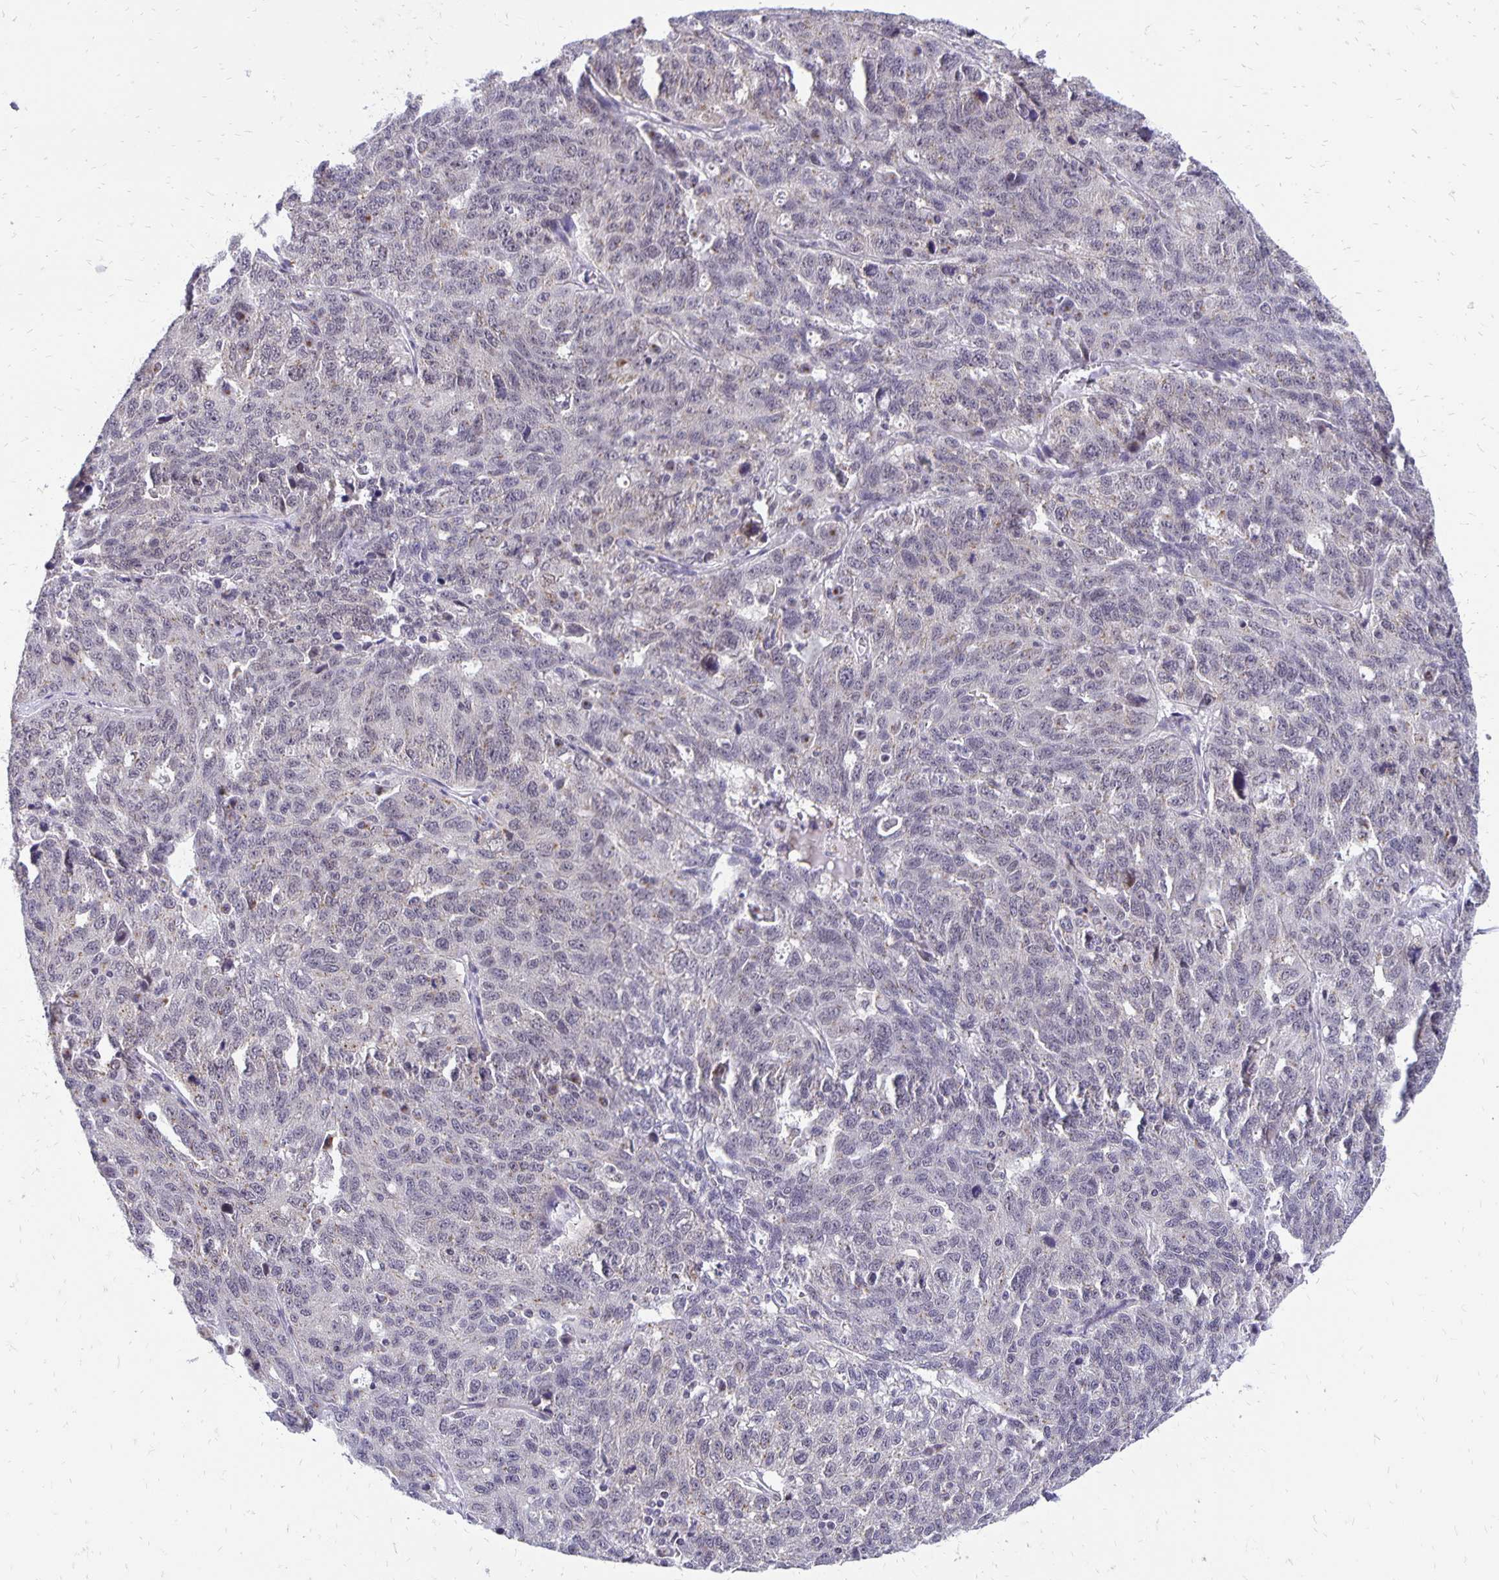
{"staining": {"intensity": "negative", "quantity": "none", "location": "none"}, "tissue": "ovarian cancer", "cell_type": "Tumor cells", "image_type": "cancer", "snomed": [{"axis": "morphology", "description": "Cystadenocarcinoma, serous, NOS"}, {"axis": "topography", "description": "Ovary"}], "caption": "The image reveals no staining of tumor cells in ovarian cancer (serous cystadenocarcinoma).", "gene": "GOLGA5", "patient": {"sex": "female", "age": 71}}